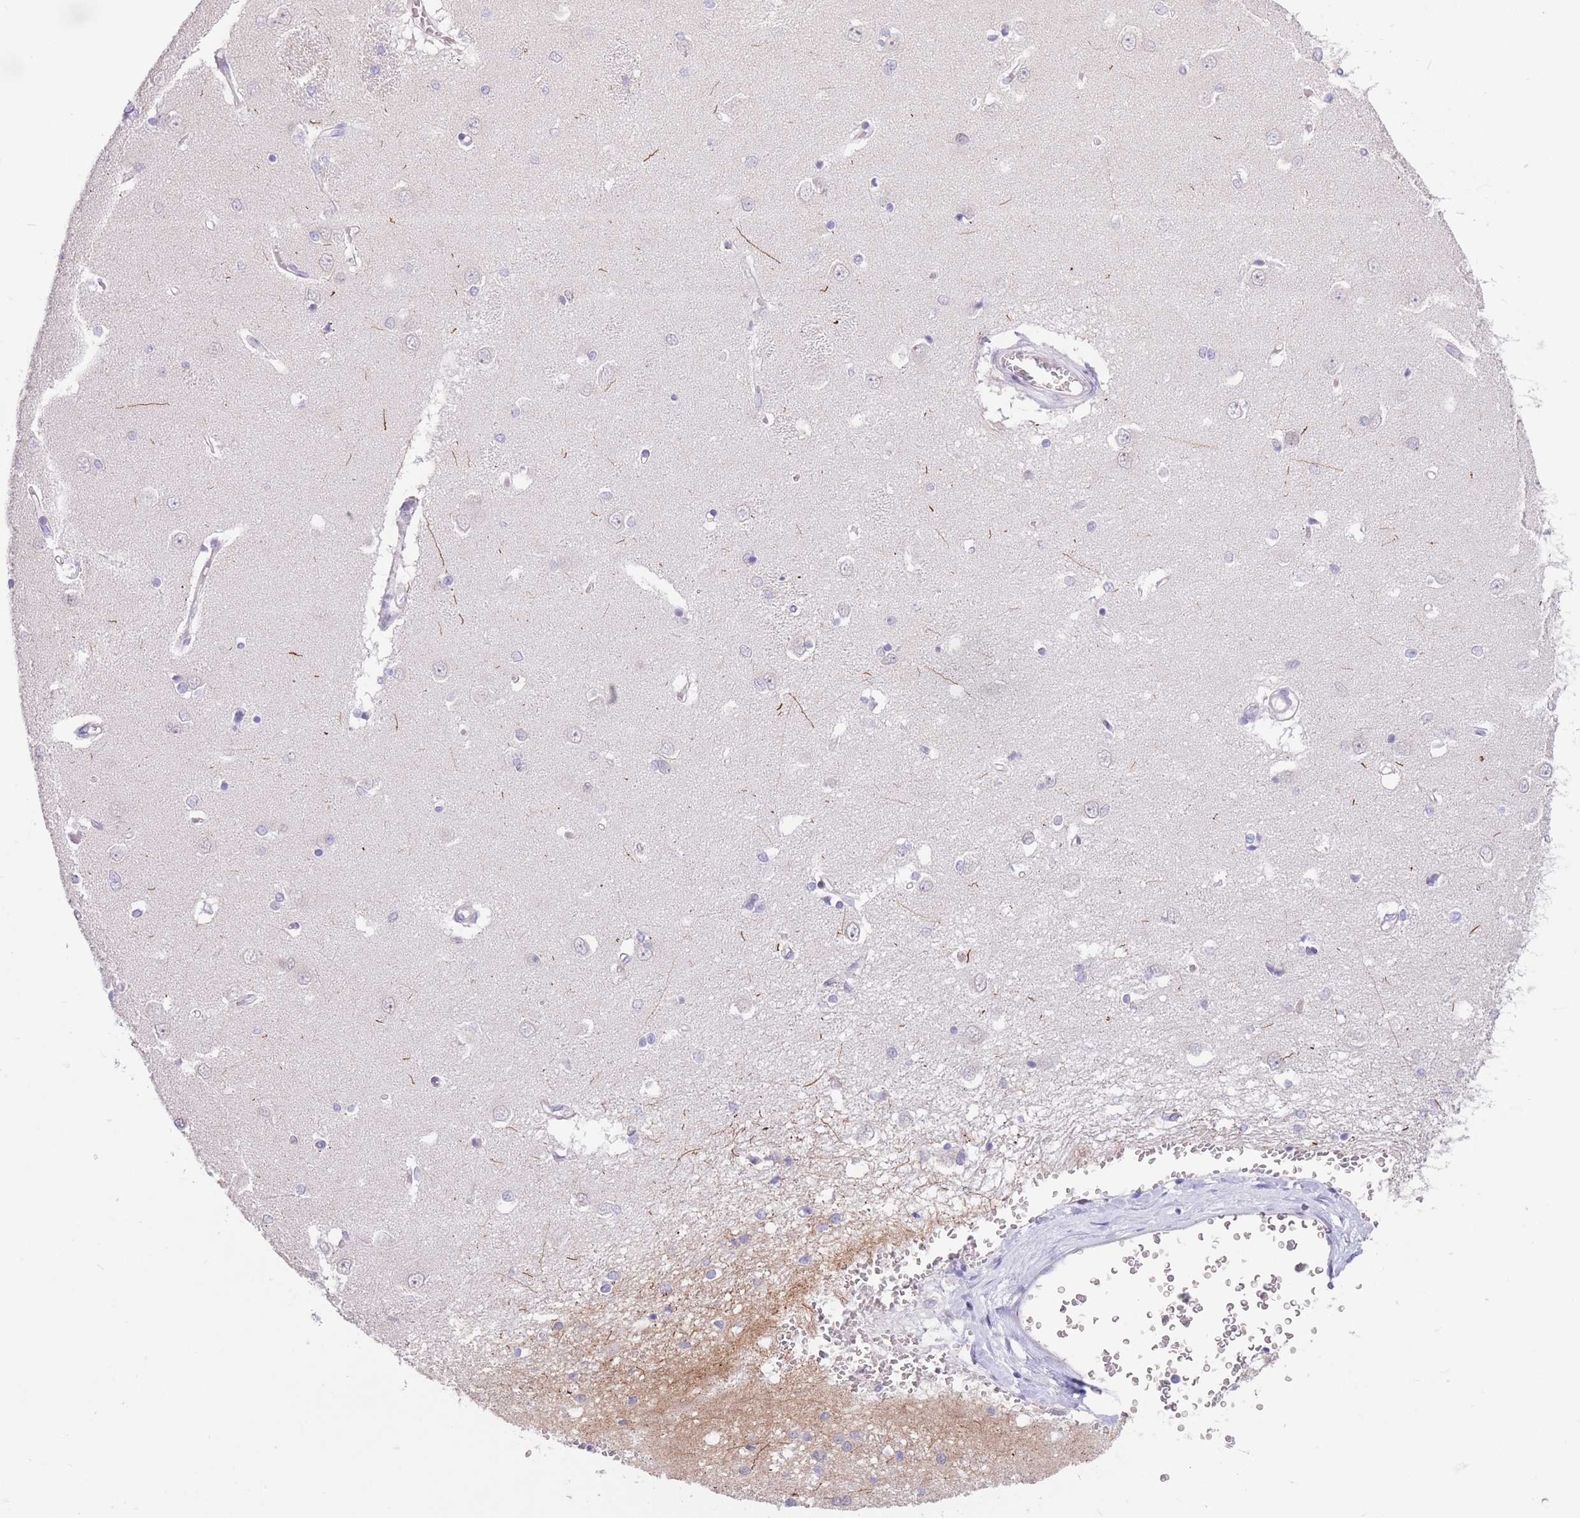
{"staining": {"intensity": "strong", "quantity": "<25%", "location": "cytoplasmic/membranous"}, "tissue": "caudate", "cell_type": "Glial cells", "image_type": "normal", "snomed": [{"axis": "morphology", "description": "Normal tissue, NOS"}, {"axis": "topography", "description": "Lateral ventricle wall"}], "caption": "High-magnification brightfield microscopy of normal caudate stained with DAB (3,3'-diaminobenzidine) (brown) and counterstained with hematoxylin (blue). glial cells exhibit strong cytoplasmic/membranous staining is seen in approximately<25% of cells. (DAB IHC, brown staining for protein, blue staining for nuclei).", "gene": "SHCBP1", "patient": {"sex": "male", "age": 37}}